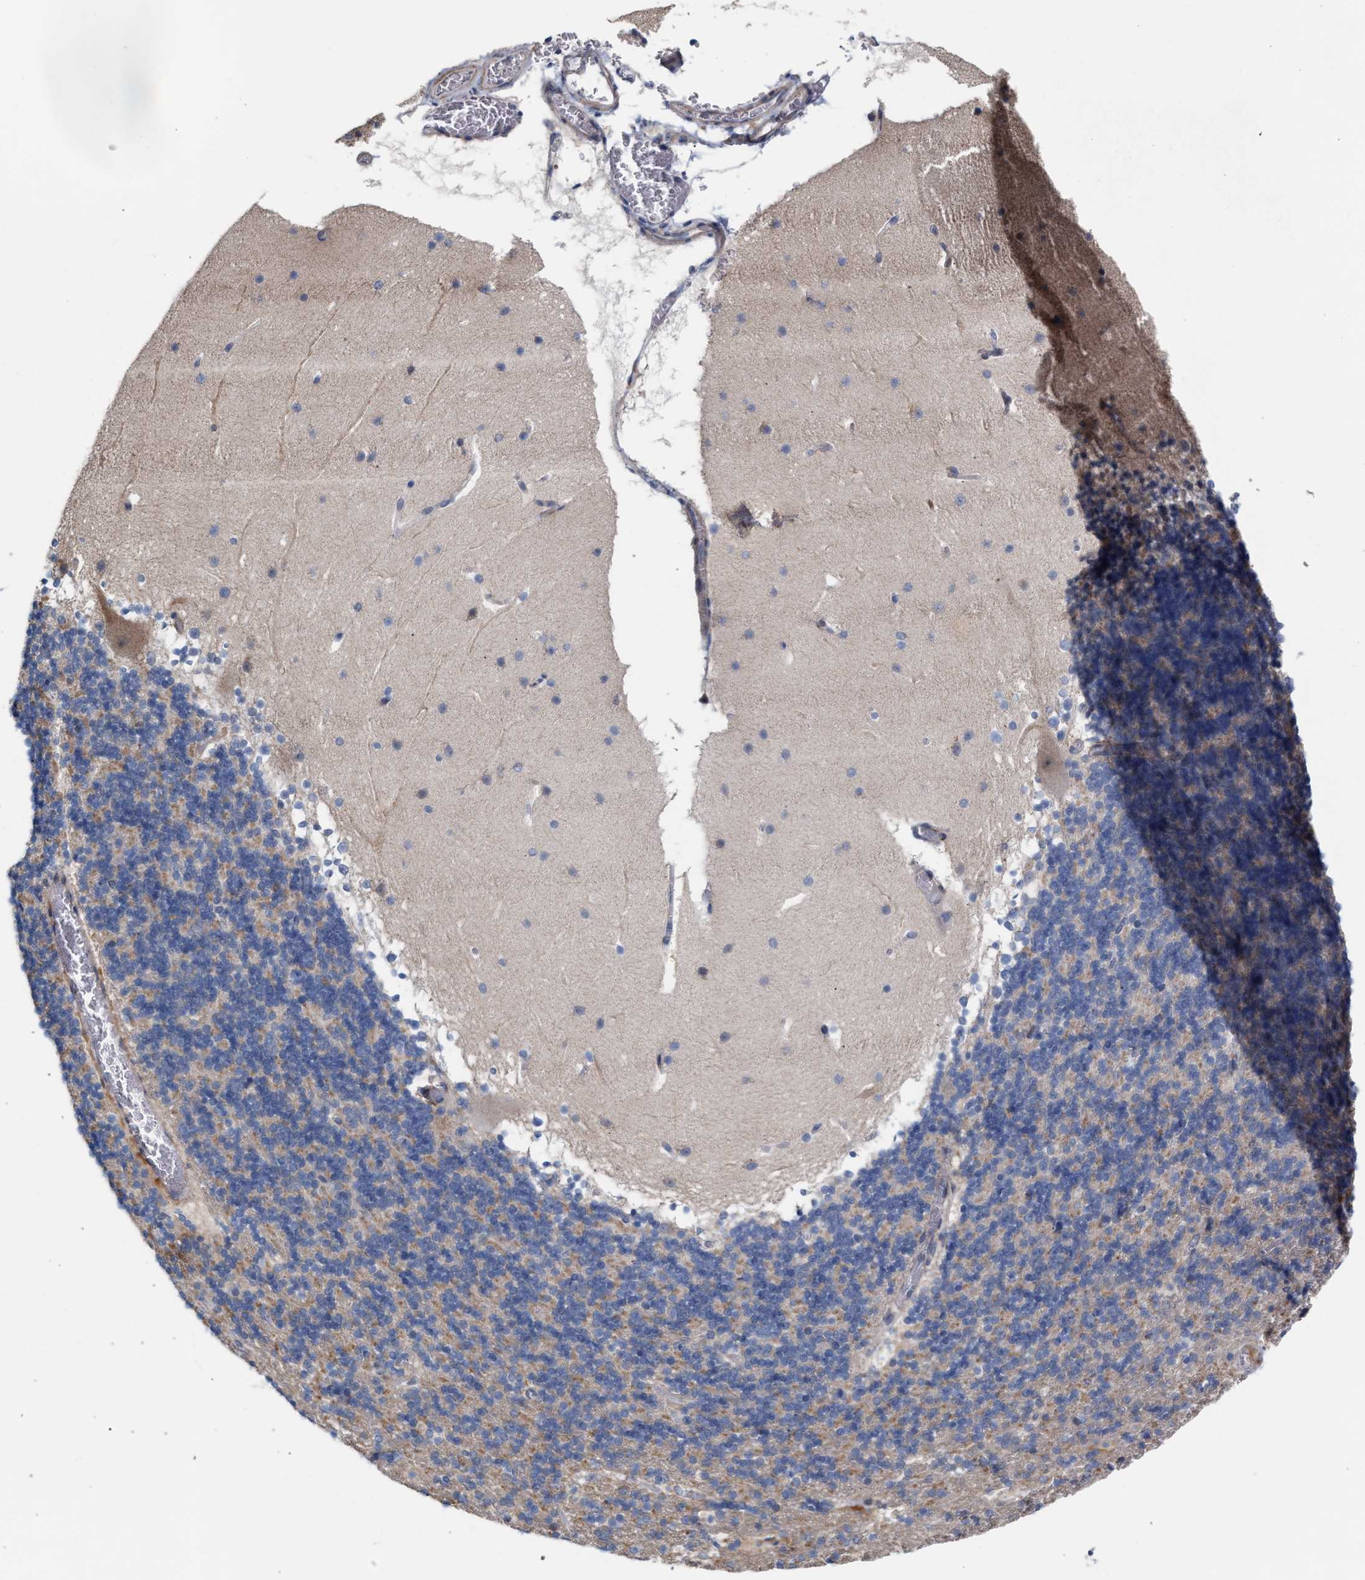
{"staining": {"intensity": "weak", "quantity": ">75%", "location": "cytoplasmic/membranous"}, "tissue": "cerebellum", "cell_type": "Cells in granular layer", "image_type": "normal", "snomed": [{"axis": "morphology", "description": "Normal tissue, NOS"}, {"axis": "topography", "description": "Cerebellum"}], "caption": "High-power microscopy captured an IHC histopathology image of benign cerebellum, revealing weak cytoplasmic/membranous expression in approximately >75% of cells in granular layer. (brown staining indicates protein expression, while blue staining denotes nuclei).", "gene": "RNF135", "patient": {"sex": "male", "age": 45}}